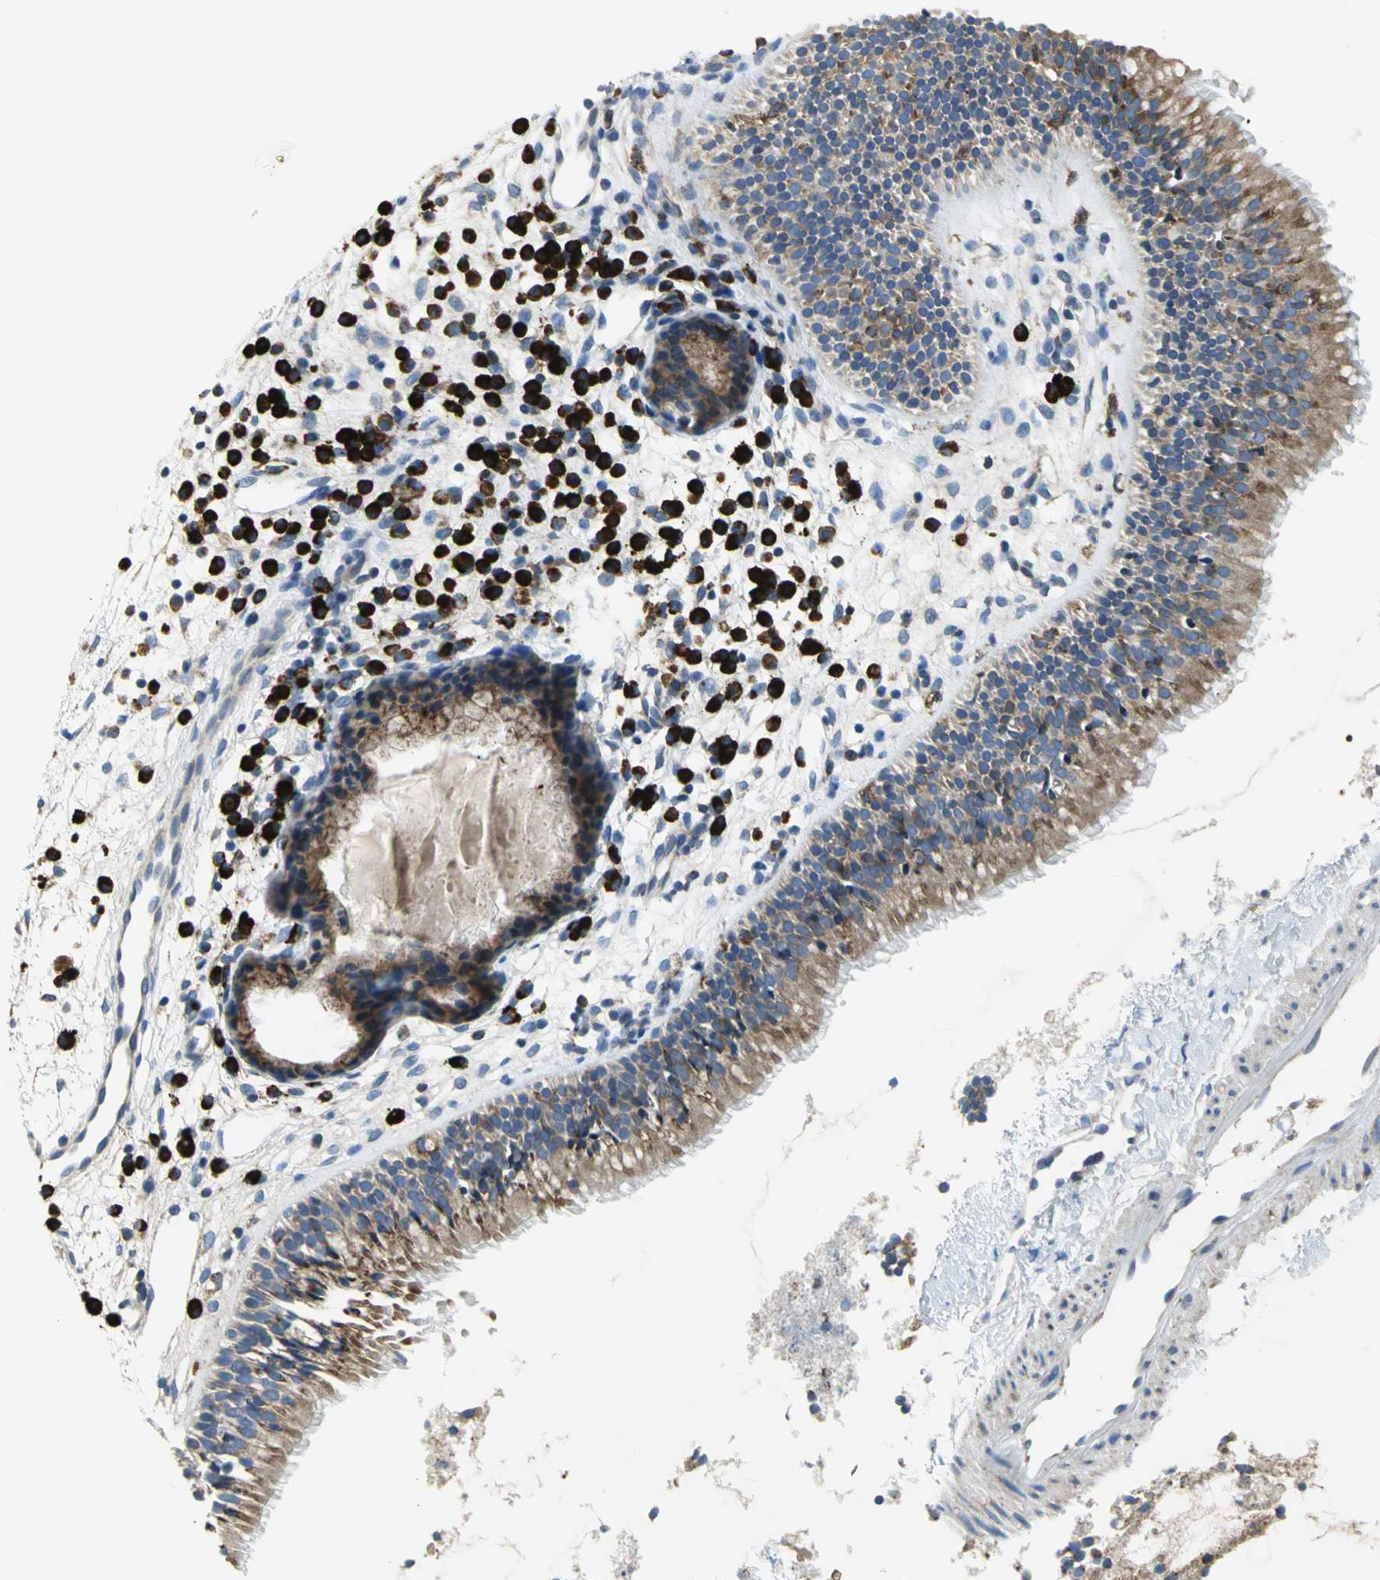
{"staining": {"intensity": "strong", "quantity": ">75%", "location": "cytoplasmic/membranous"}, "tissue": "nasopharynx", "cell_type": "Respiratory epithelial cells", "image_type": "normal", "snomed": [{"axis": "morphology", "description": "Normal tissue, NOS"}, {"axis": "topography", "description": "Nasopharynx"}], "caption": "IHC of benign human nasopharynx displays high levels of strong cytoplasmic/membranous expression in about >75% of respiratory epithelial cells.", "gene": "SDF2L1", "patient": {"sex": "male", "age": 21}}